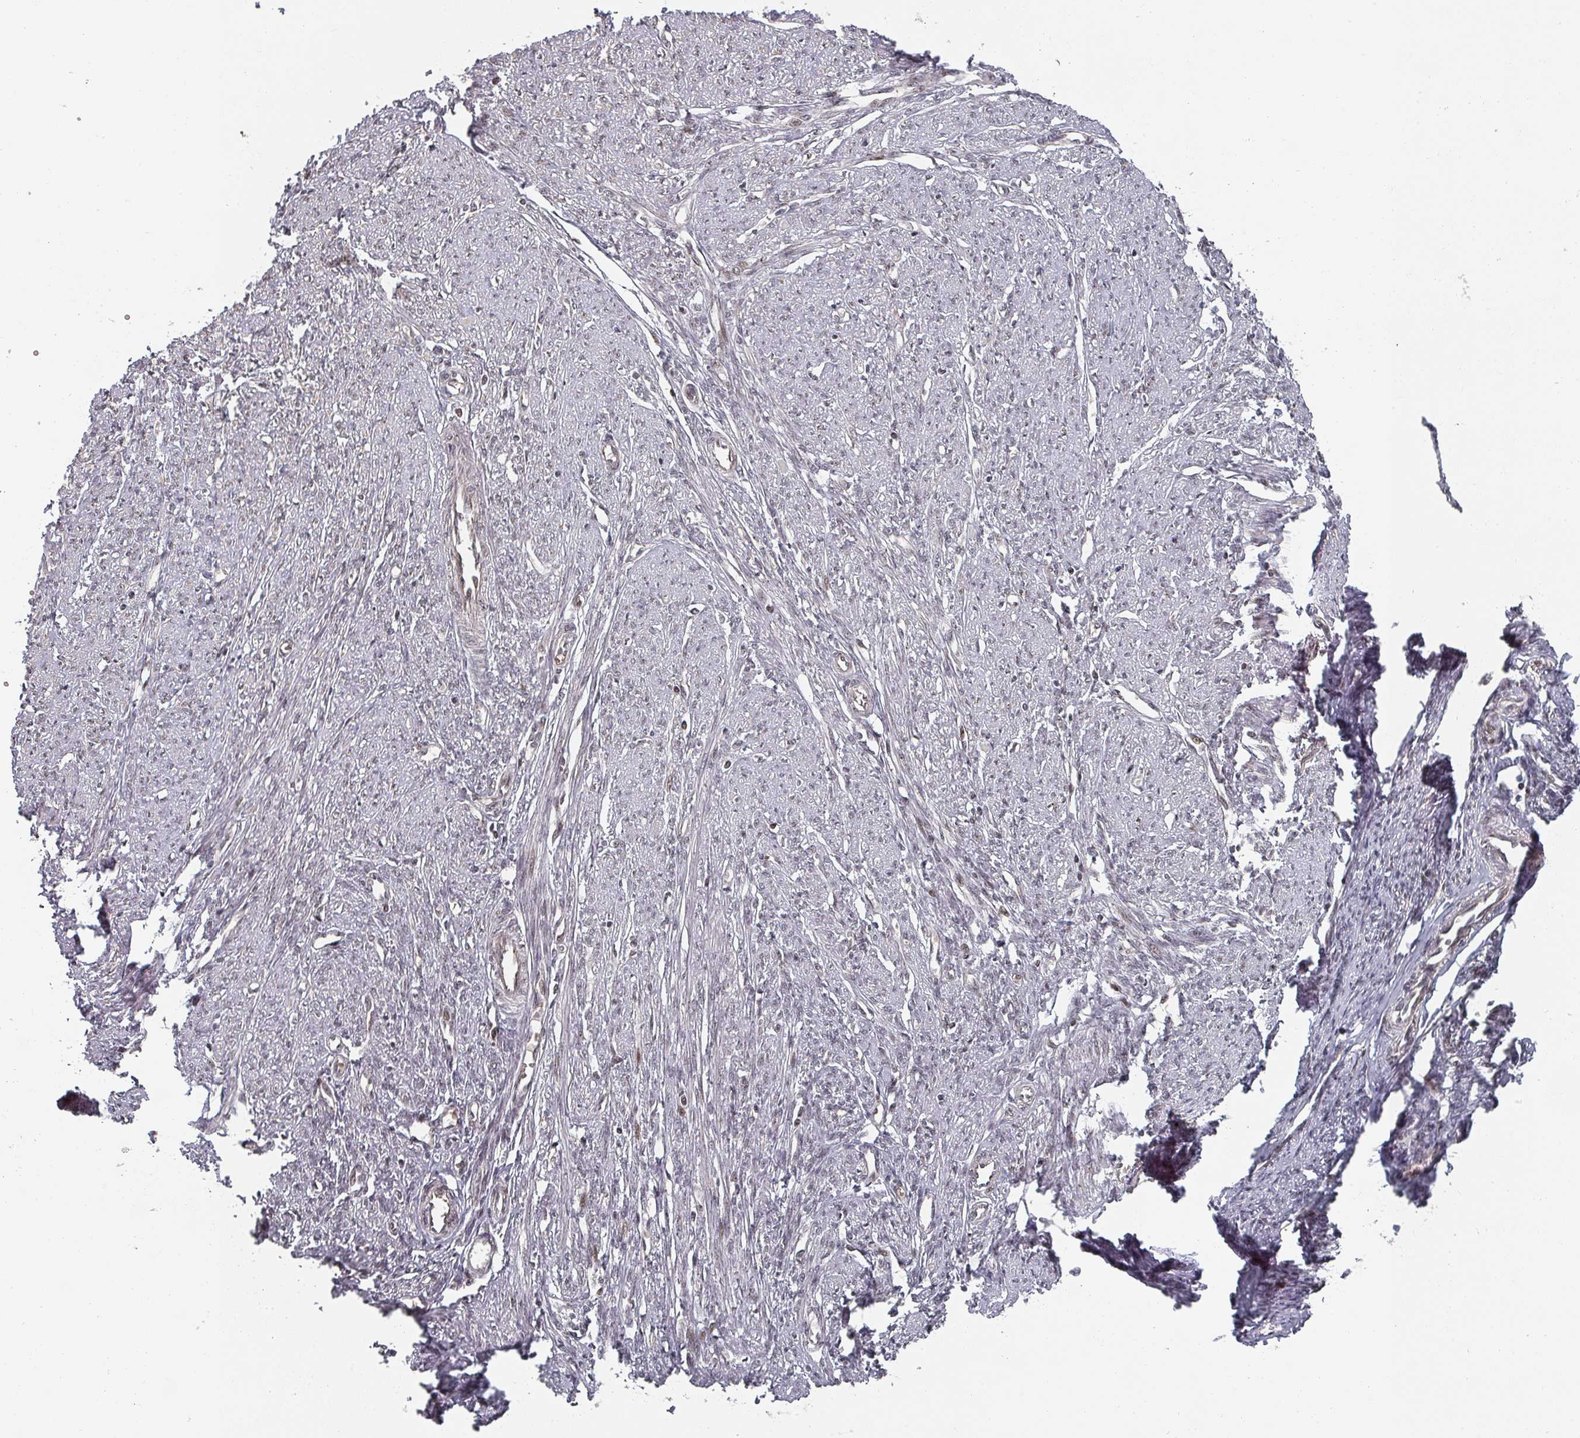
{"staining": {"intensity": "weak", "quantity": "25%-75%", "location": "cytoplasmic/membranous,nuclear"}, "tissue": "smooth muscle", "cell_type": "Smooth muscle cells", "image_type": "normal", "snomed": [{"axis": "morphology", "description": "Normal tissue, NOS"}, {"axis": "topography", "description": "Smooth muscle"}, {"axis": "topography", "description": "Uterus"}], "caption": "Benign smooth muscle demonstrates weak cytoplasmic/membranous,nuclear positivity in approximately 25%-75% of smooth muscle cells, visualized by immunohistochemistry.", "gene": "KIF1C", "patient": {"sex": "female", "age": 59}}